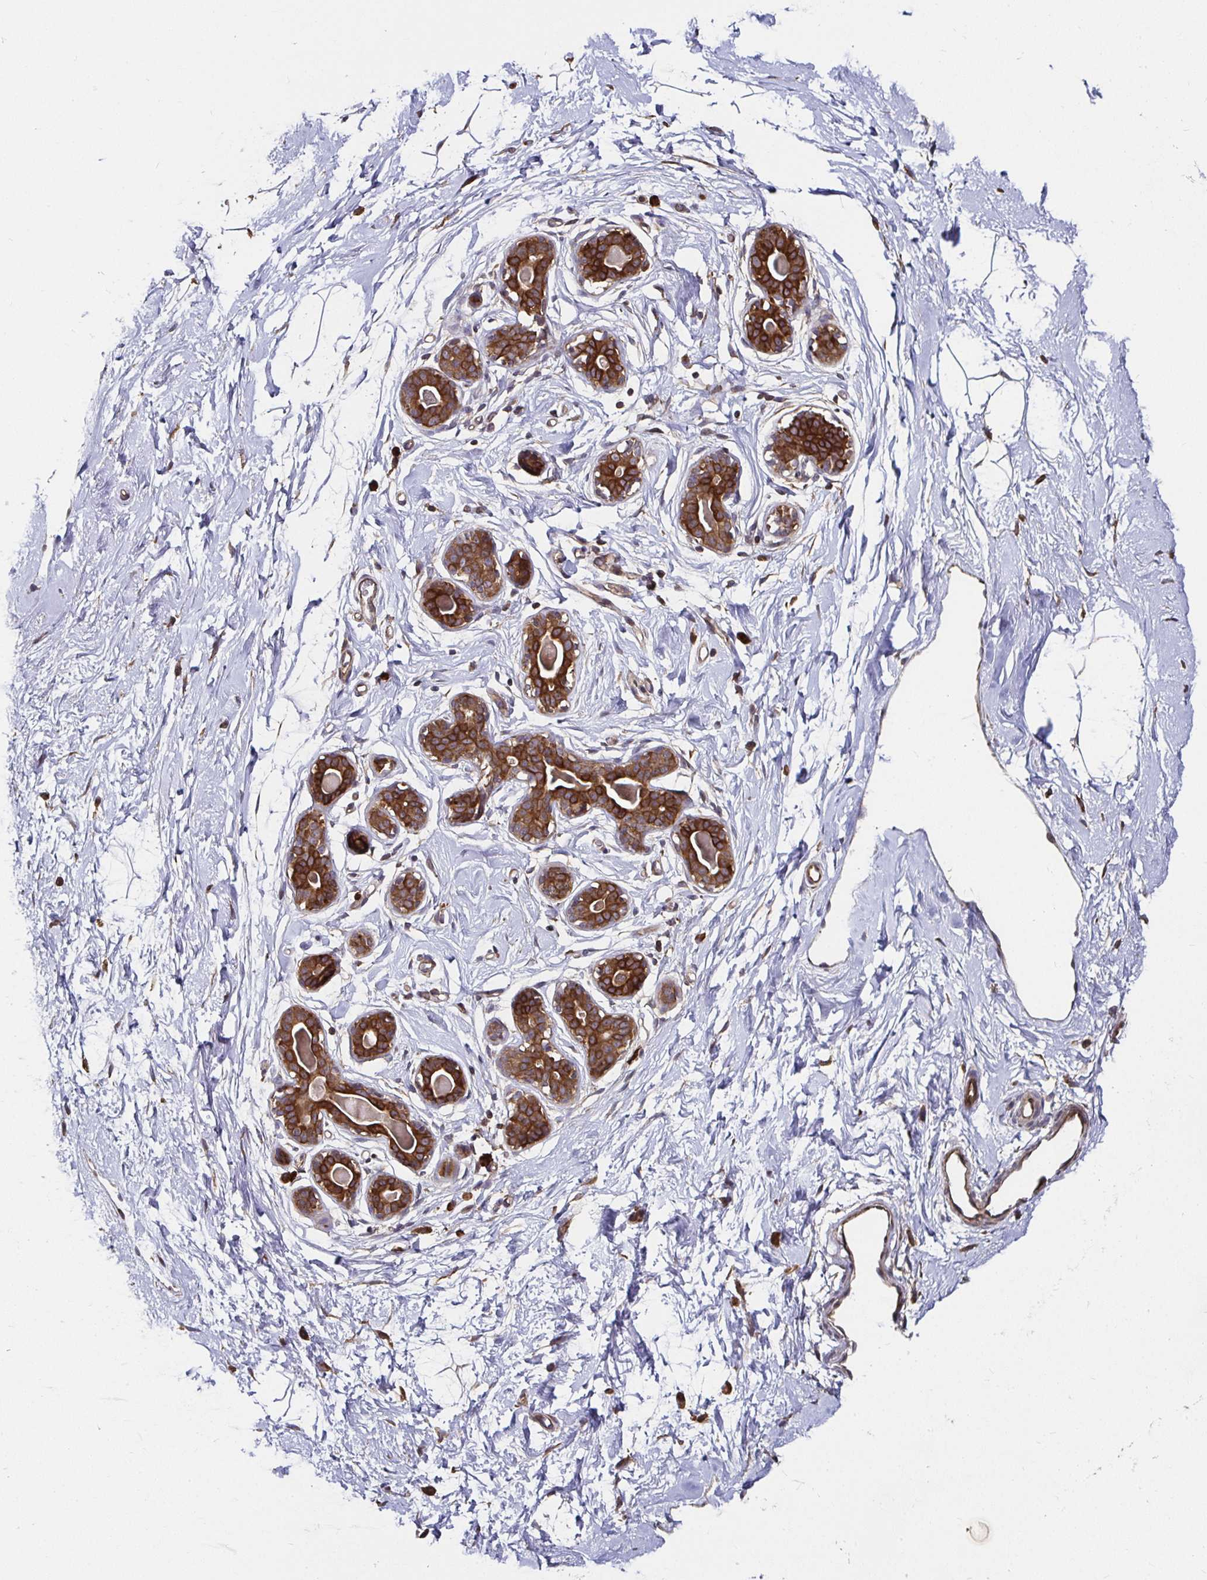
{"staining": {"intensity": "negative", "quantity": "none", "location": "none"}, "tissue": "breast", "cell_type": "Adipocytes", "image_type": "normal", "snomed": [{"axis": "morphology", "description": "Normal tissue, NOS"}, {"axis": "topography", "description": "Breast"}], "caption": "Adipocytes are negative for protein expression in benign human breast. (DAB immunohistochemistry (IHC) visualized using brightfield microscopy, high magnification).", "gene": "MLST8", "patient": {"sex": "female", "age": 45}}